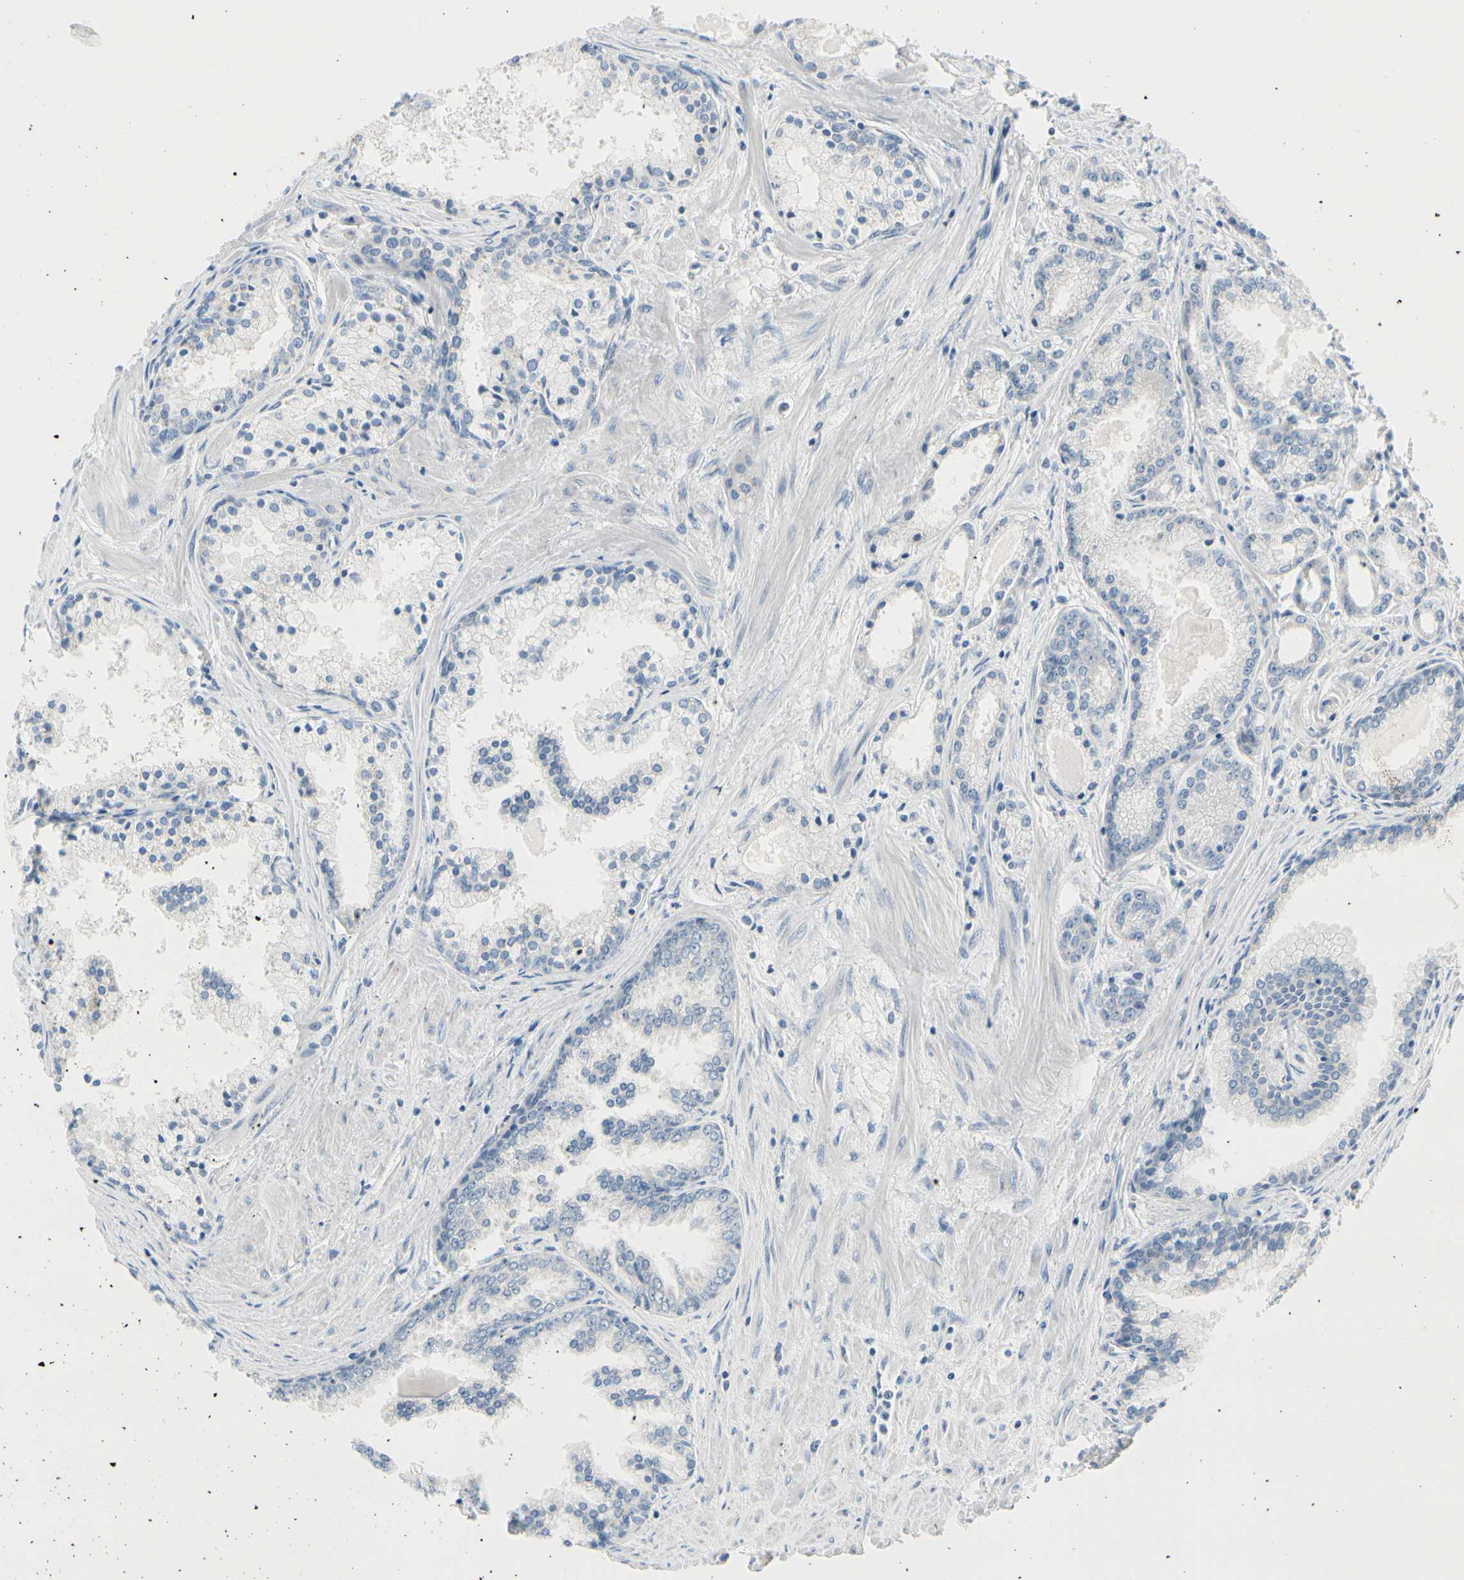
{"staining": {"intensity": "negative", "quantity": "none", "location": "none"}, "tissue": "prostate cancer", "cell_type": "Tumor cells", "image_type": "cancer", "snomed": [{"axis": "morphology", "description": "Adenocarcinoma, High grade"}, {"axis": "topography", "description": "Prostate"}], "caption": "High magnification brightfield microscopy of prostate adenocarcinoma (high-grade) stained with DAB (brown) and counterstained with hematoxylin (blue): tumor cells show no significant expression.", "gene": "FCER2", "patient": {"sex": "male", "age": 61}}